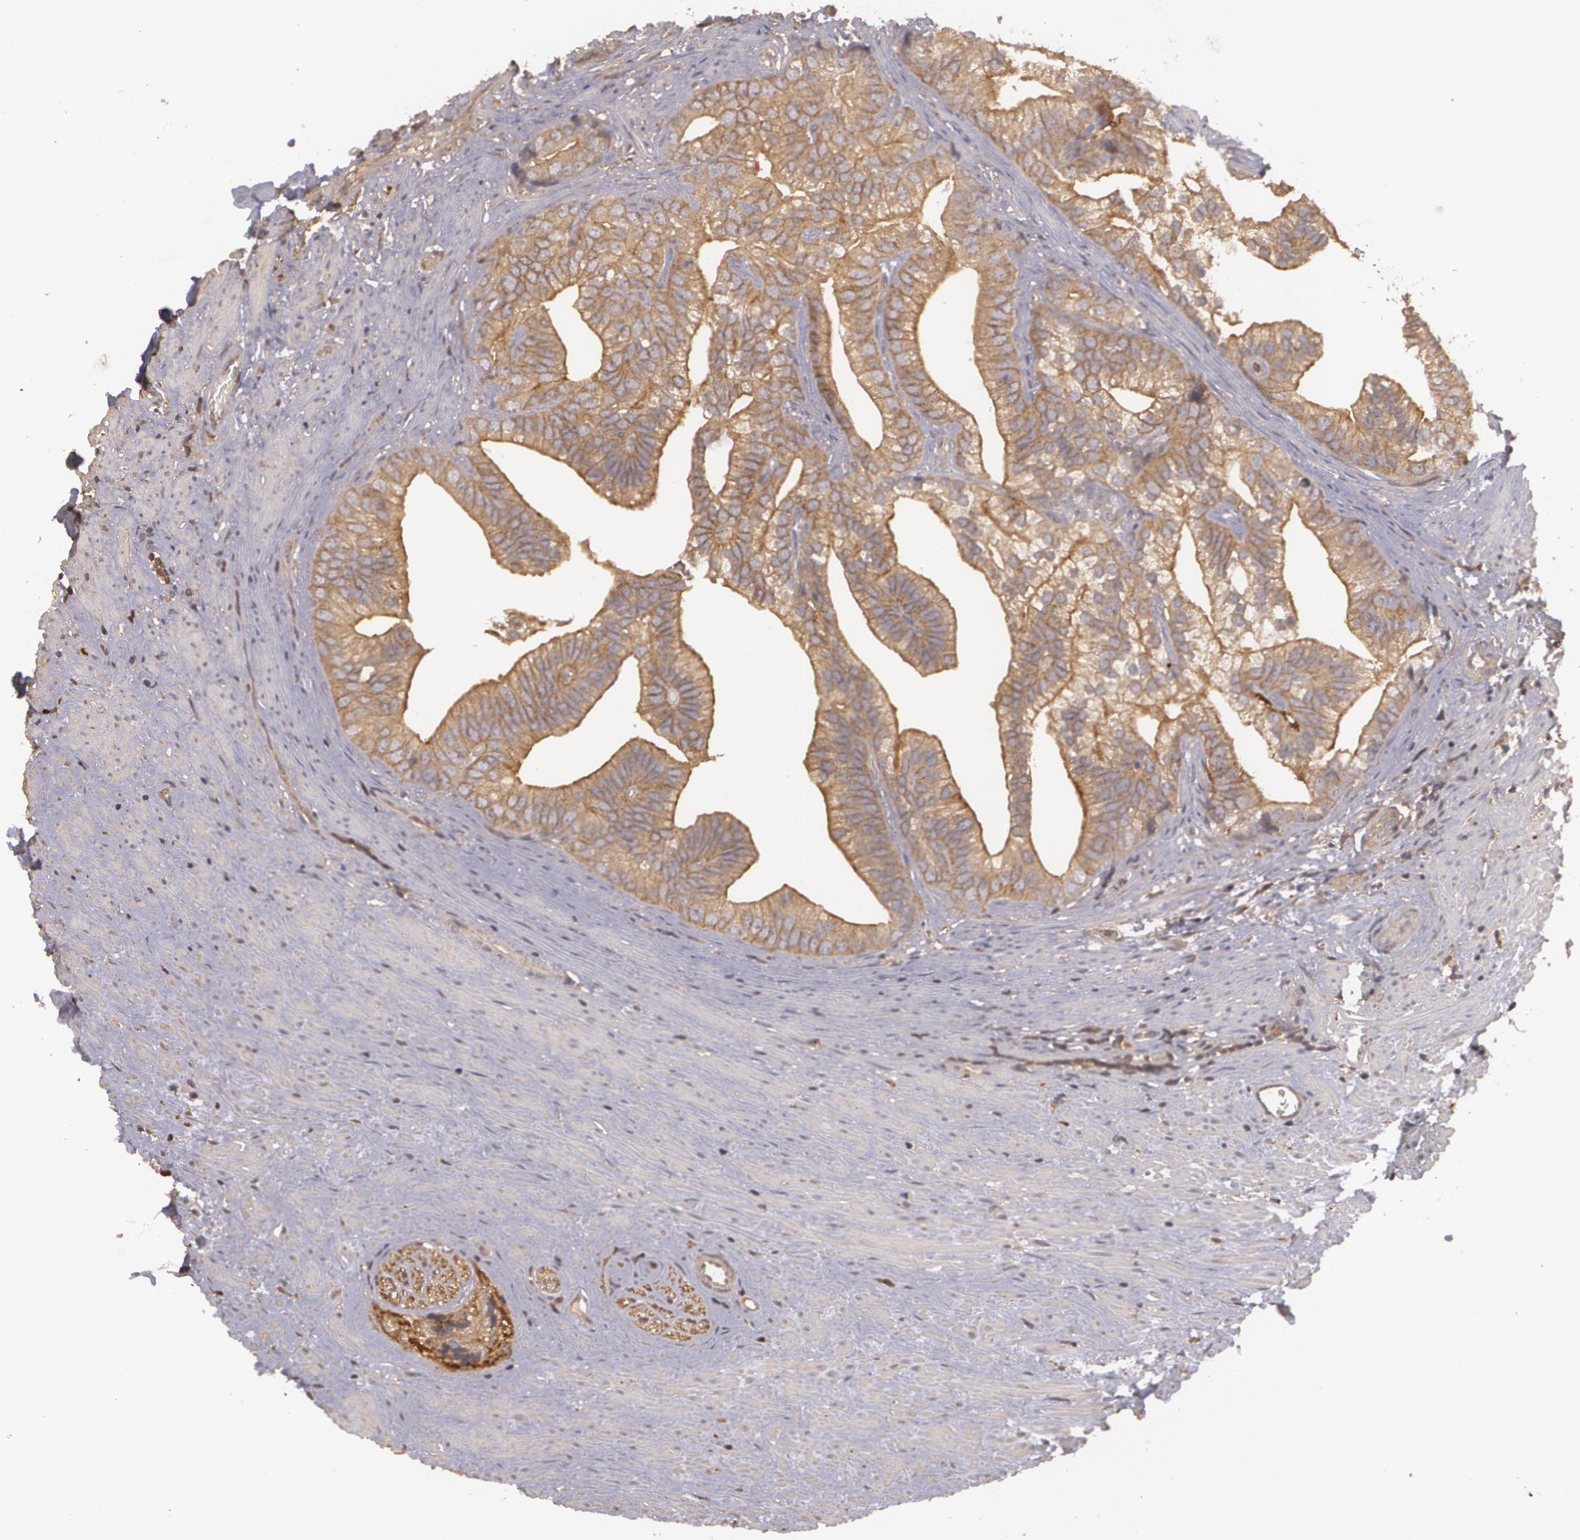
{"staining": {"intensity": "moderate", "quantity": ">75%", "location": "cytoplasmic/membranous"}, "tissue": "prostate cancer", "cell_type": "Tumor cells", "image_type": "cancer", "snomed": [{"axis": "morphology", "description": "Adenocarcinoma, Low grade"}, {"axis": "topography", "description": "Prostate"}], "caption": "This is a micrograph of immunohistochemistry staining of low-grade adenocarcinoma (prostate), which shows moderate expression in the cytoplasmic/membranous of tumor cells.", "gene": "HRAS", "patient": {"sex": "male", "age": 71}}